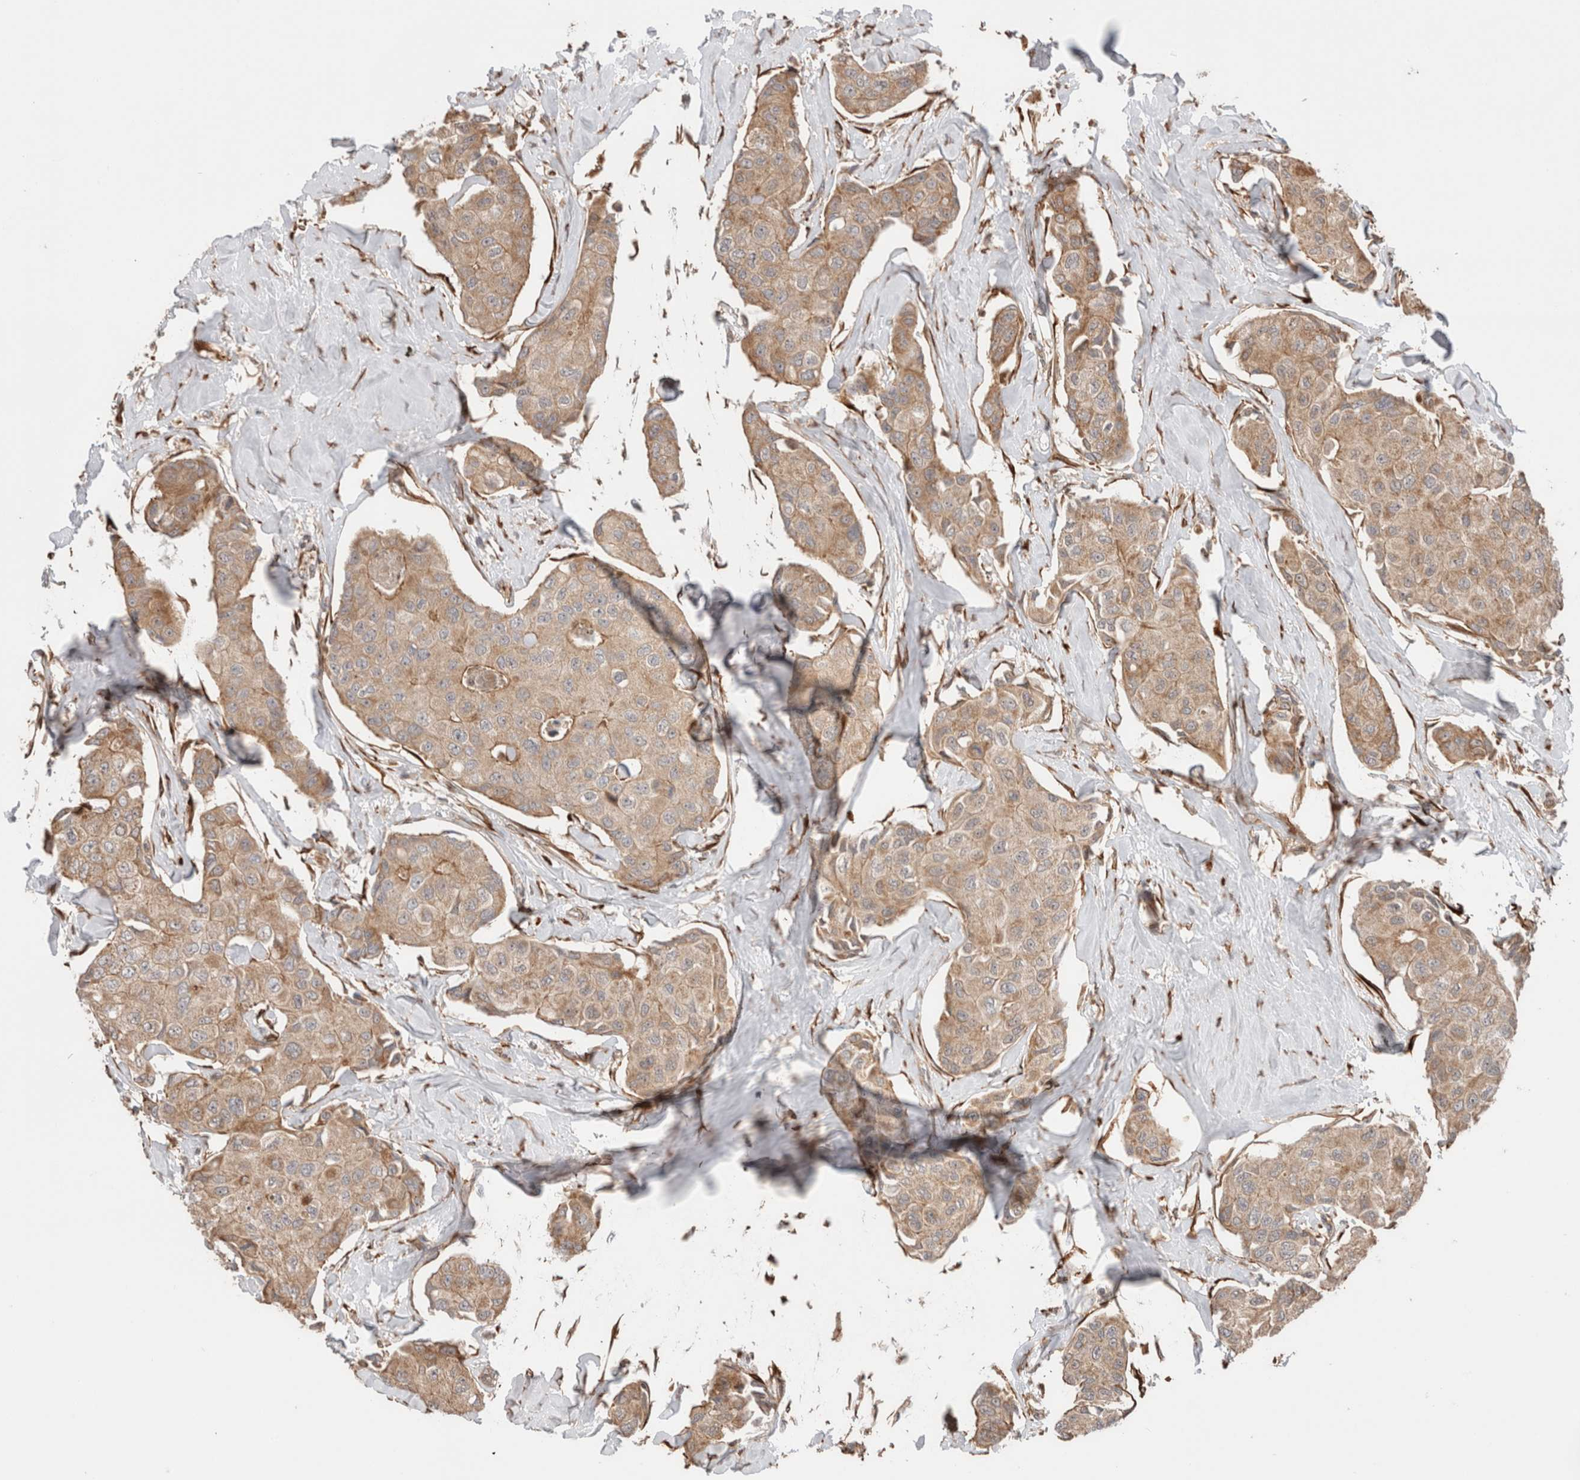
{"staining": {"intensity": "weak", "quantity": ">75%", "location": "cytoplasmic/membranous"}, "tissue": "breast cancer", "cell_type": "Tumor cells", "image_type": "cancer", "snomed": [{"axis": "morphology", "description": "Duct carcinoma"}, {"axis": "topography", "description": "Breast"}], "caption": "Invasive ductal carcinoma (breast) was stained to show a protein in brown. There is low levels of weak cytoplasmic/membranous expression in approximately >75% of tumor cells. (DAB IHC, brown staining for protein, blue staining for nuclei).", "gene": "ZNF649", "patient": {"sex": "female", "age": 80}}